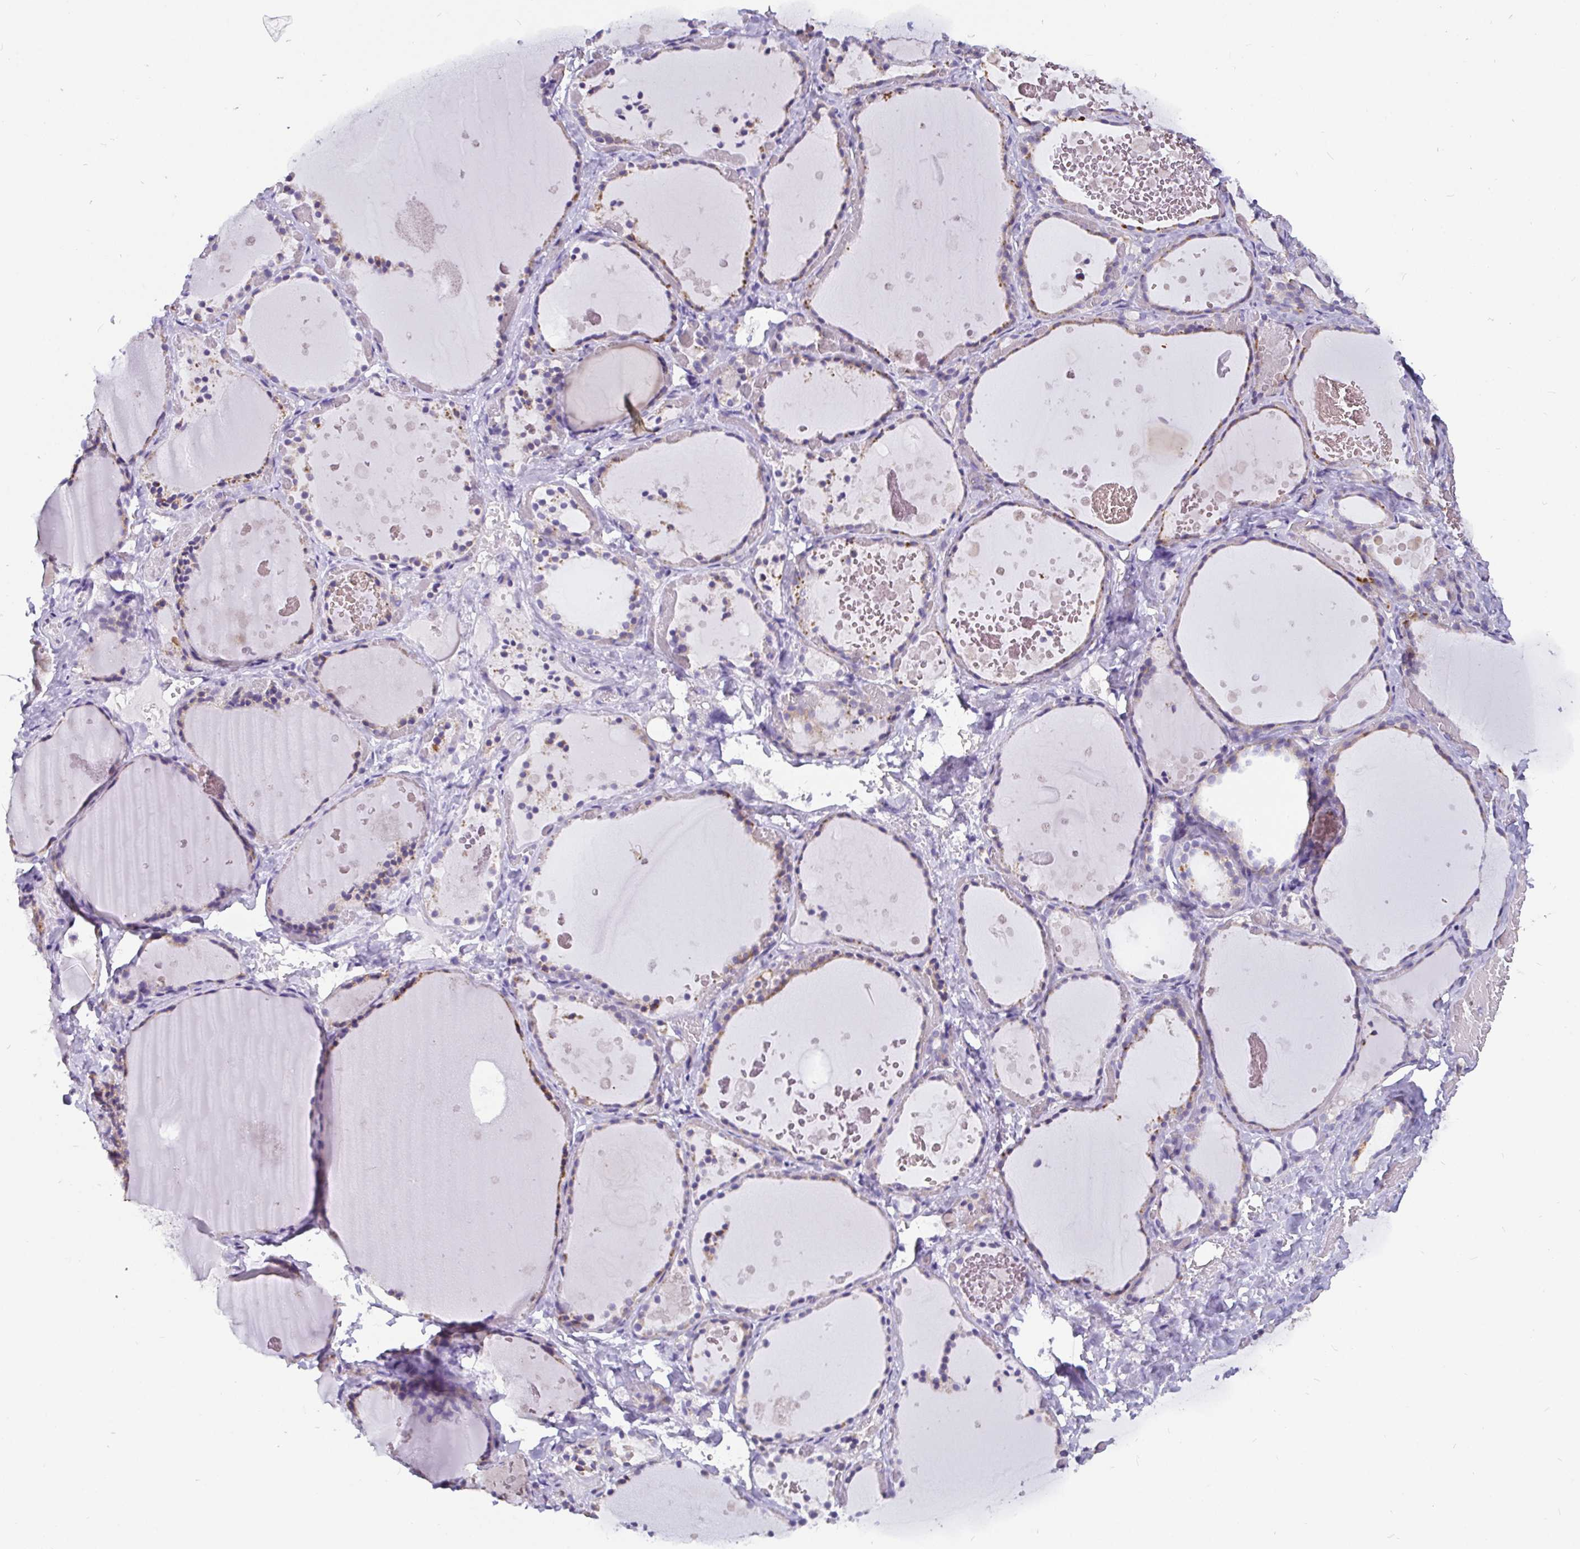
{"staining": {"intensity": "weak", "quantity": "<25%", "location": "cytoplasmic/membranous"}, "tissue": "thyroid gland", "cell_type": "Glandular cells", "image_type": "normal", "snomed": [{"axis": "morphology", "description": "Normal tissue, NOS"}, {"axis": "topography", "description": "Thyroid gland"}], "caption": "Immunohistochemistry (IHC) micrograph of normal thyroid gland stained for a protein (brown), which displays no staining in glandular cells.", "gene": "ADAMTS6", "patient": {"sex": "female", "age": 56}}